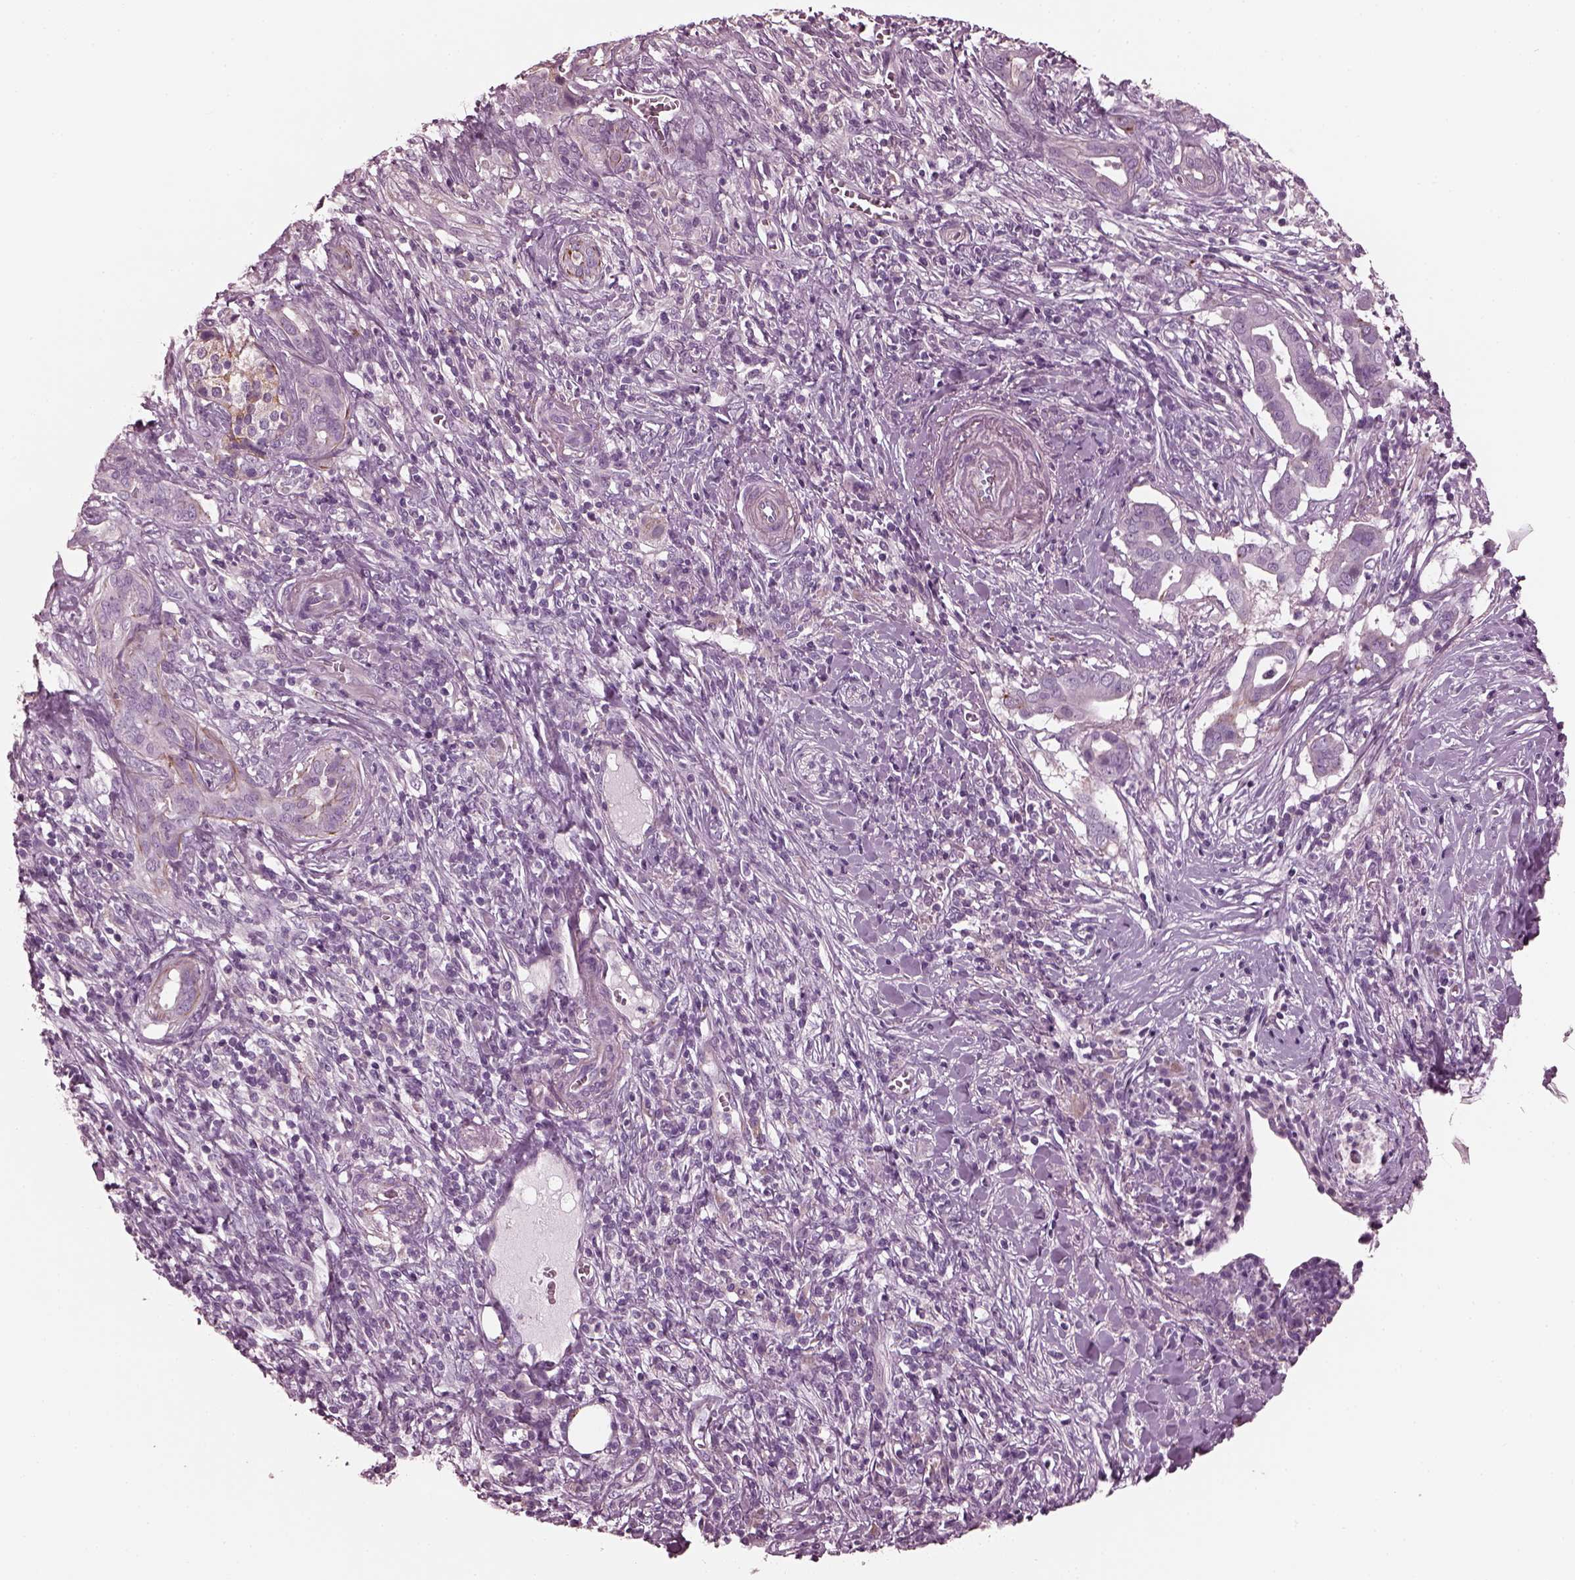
{"staining": {"intensity": "moderate", "quantity": "<25%", "location": "cytoplasmic/membranous"}, "tissue": "pancreatic cancer", "cell_type": "Tumor cells", "image_type": "cancer", "snomed": [{"axis": "morphology", "description": "Adenocarcinoma, NOS"}, {"axis": "topography", "description": "Pancreas"}], "caption": "An image of human pancreatic cancer (adenocarcinoma) stained for a protein reveals moderate cytoplasmic/membranous brown staining in tumor cells. The staining was performed using DAB to visualize the protein expression in brown, while the nuclei were stained in blue with hematoxylin (Magnification: 20x).", "gene": "GDF11", "patient": {"sex": "male", "age": 61}}